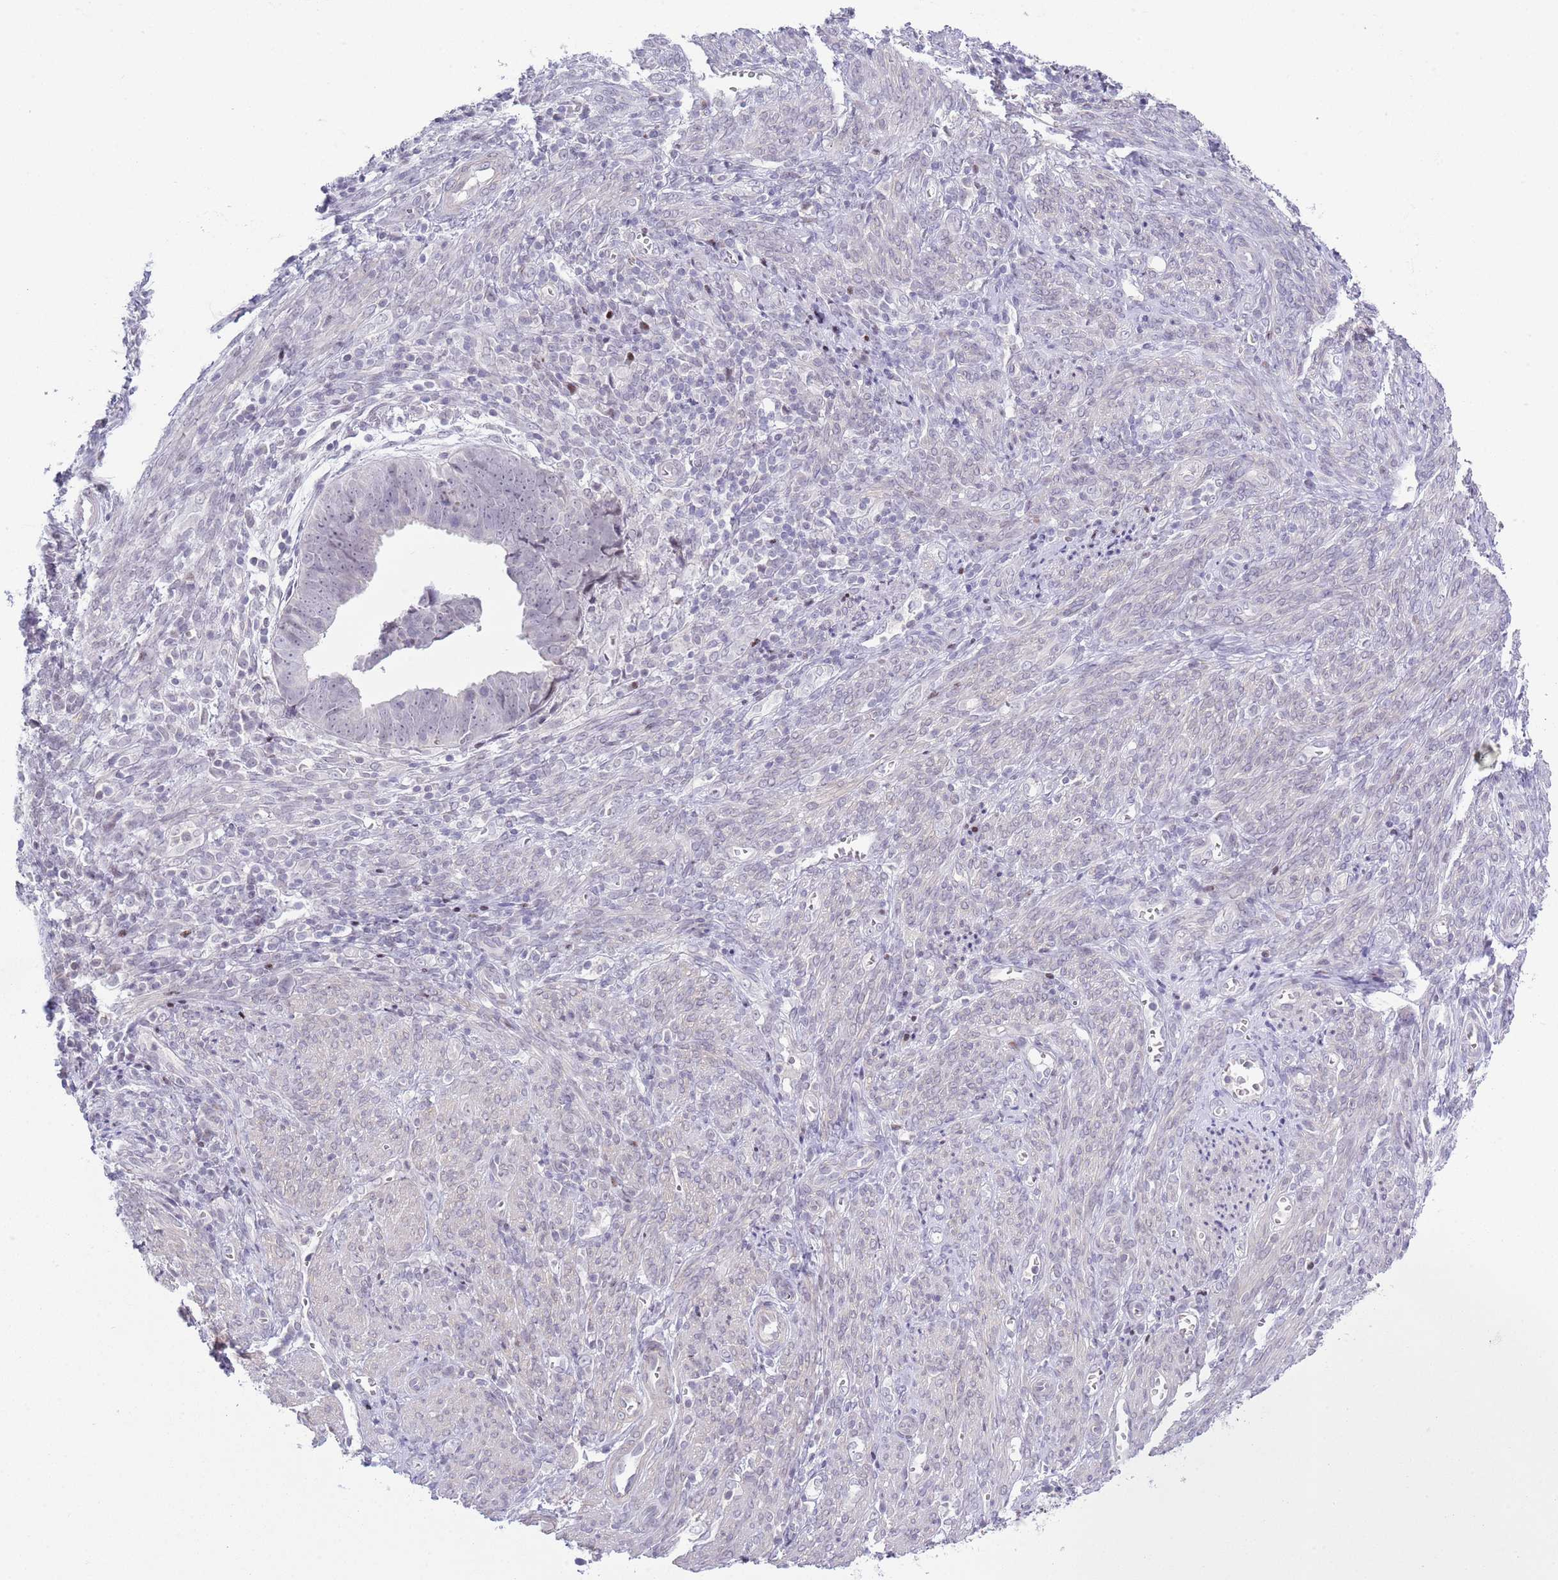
{"staining": {"intensity": "negative", "quantity": "none", "location": "none"}, "tissue": "endometrial cancer", "cell_type": "Tumor cells", "image_type": "cancer", "snomed": [{"axis": "morphology", "description": "Adenocarcinoma, NOS"}, {"axis": "topography", "description": "Endometrium"}], "caption": "An image of endometrial cancer (adenocarcinoma) stained for a protein reveals no brown staining in tumor cells.", "gene": "MFSD10", "patient": {"sex": "female", "age": 75}}